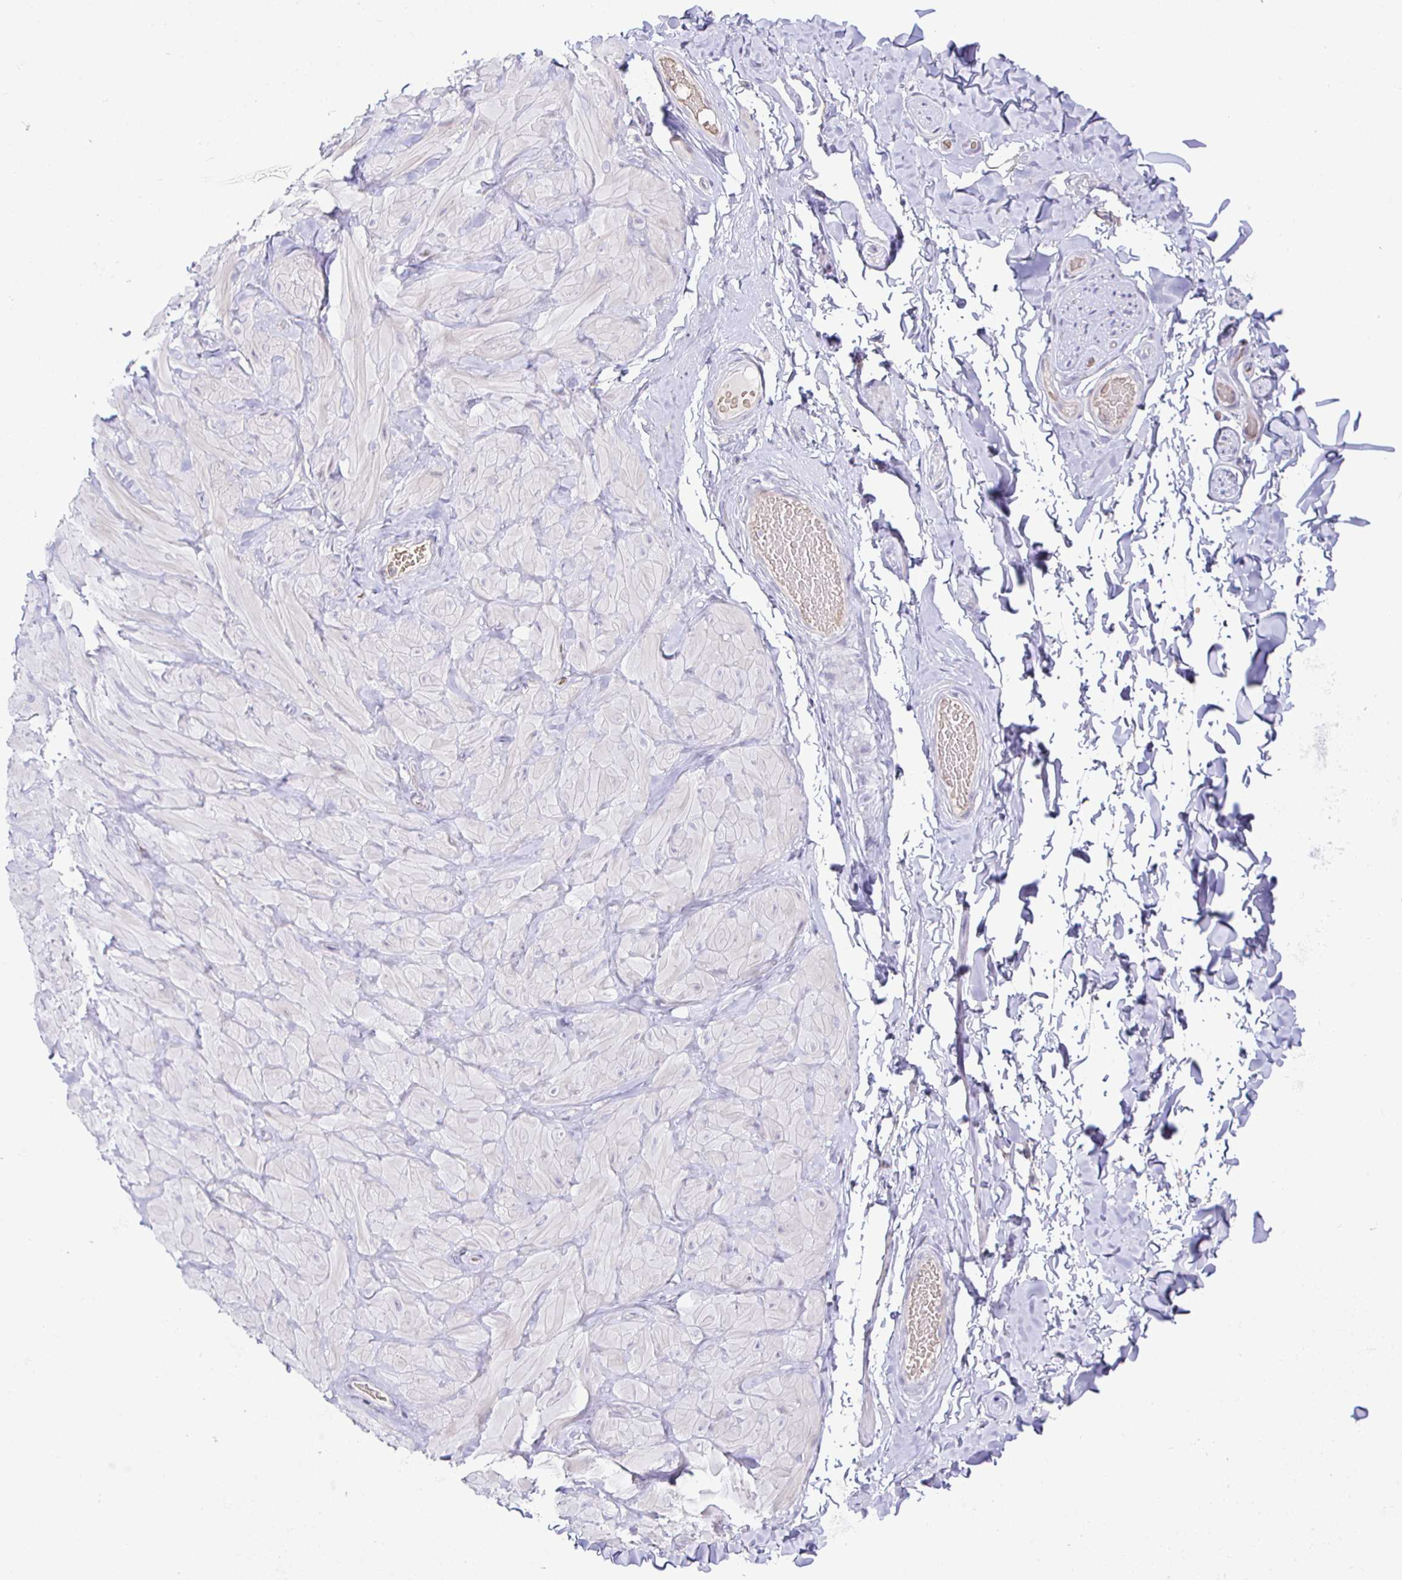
{"staining": {"intensity": "negative", "quantity": "none", "location": "none"}, "tissue": "adipose tissue", "cell_type": "Adipocytes", "image_type": "normal", "snomed": [{"axis": "morphology", "description": "Normal tissue, NOS"}, {"axis": "topography", "description": "Soft tissue"}, {"axis": "topography", "description": "Adipose tissue"}, {"axis": "topography", "description": "Vascular tissue"}, {"axis": "topography", "description": "Peripheral nerve tissue"}], "caption": "There is no significant positivity in adipocytes of adipose tissue. (DAB (3,3'-diaminobenzidine) immunohistochemistry (IHC), high magnification).", "gene": "SIRPA", "patient": {"sex": "male", "age": 29}}